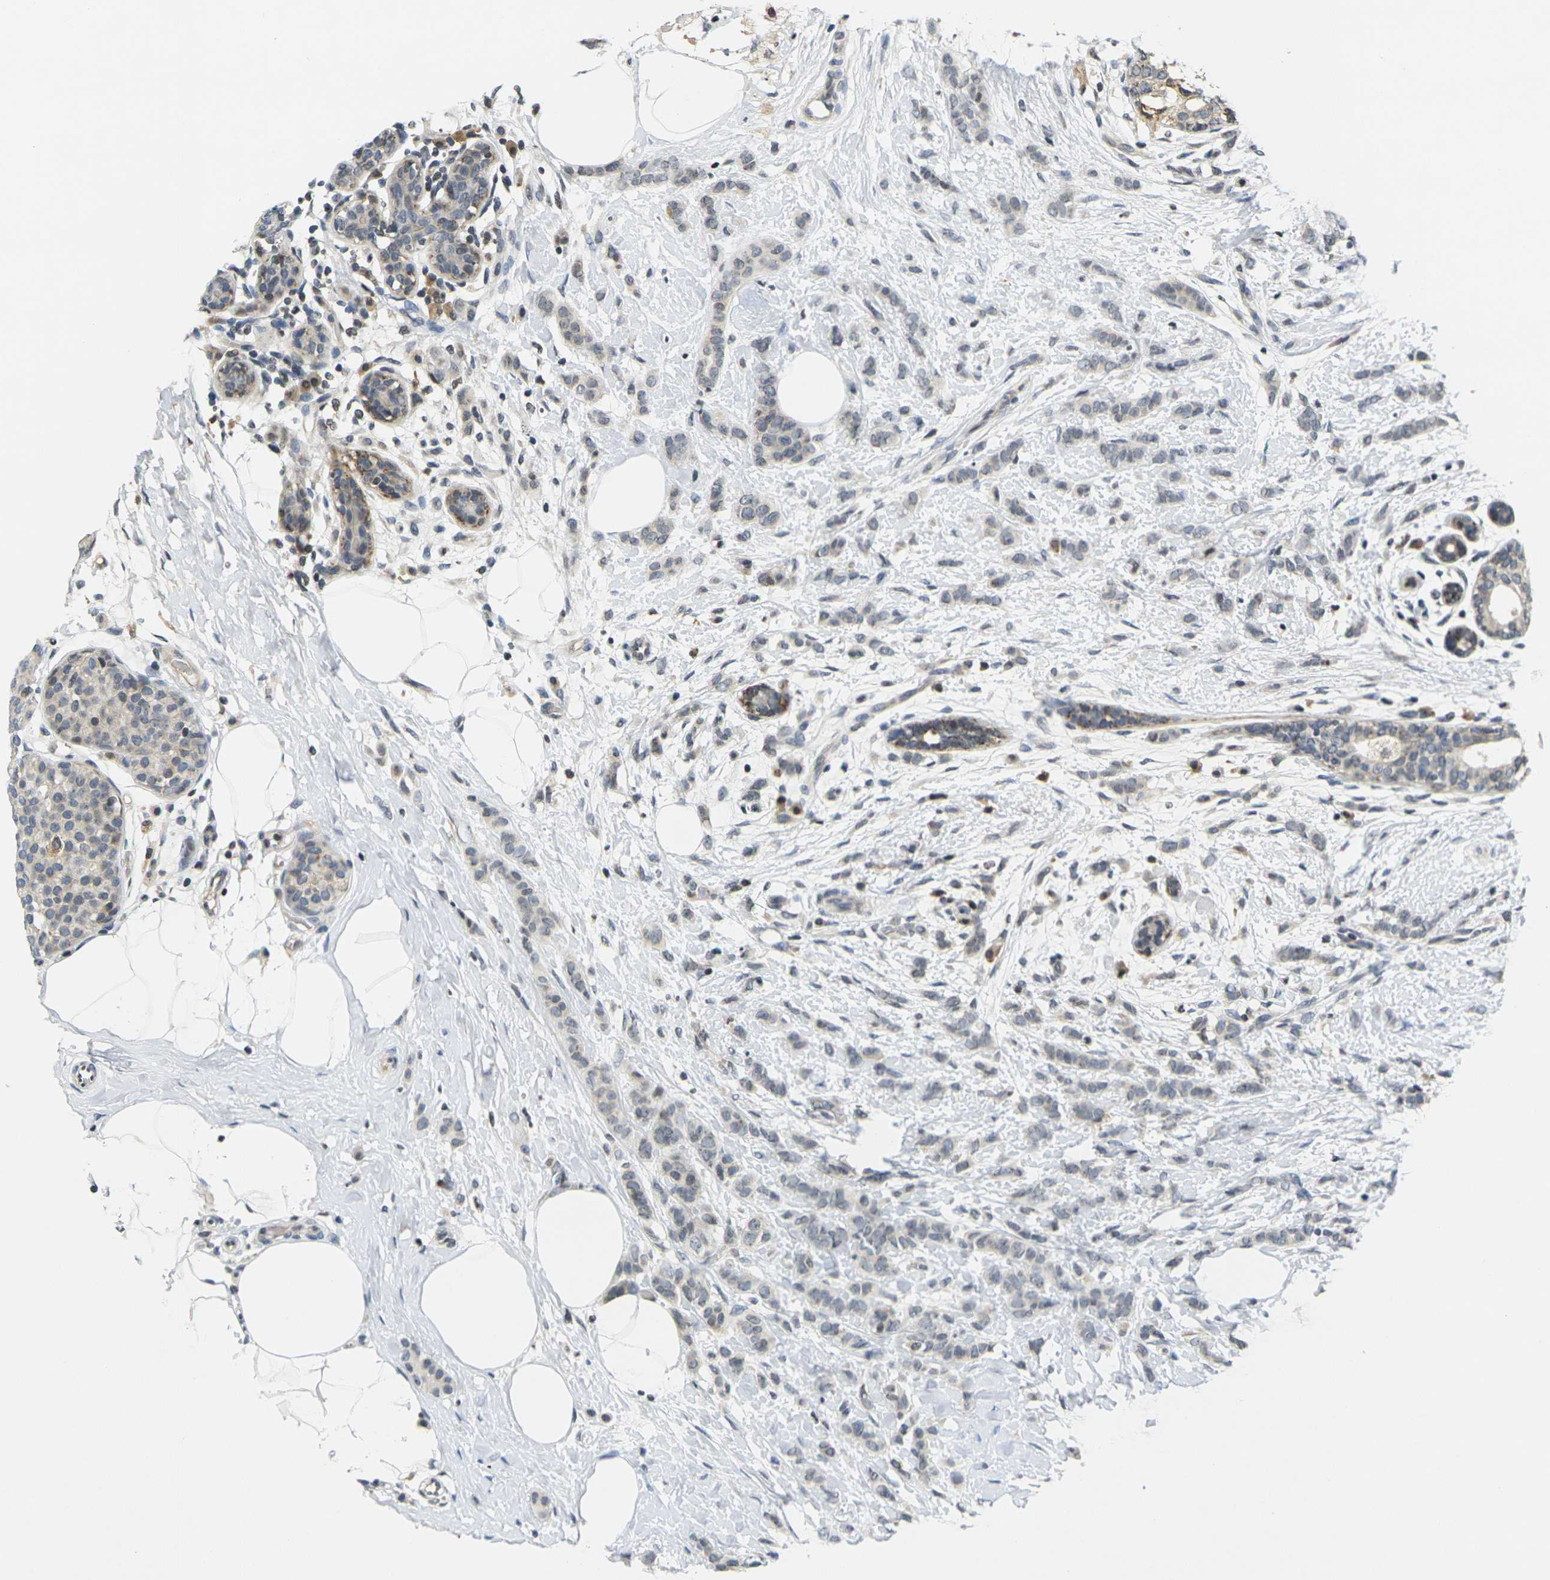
{"staining": {"intensity": "negative", "quantity": "none", "location": "none"}, "tissue": "breast cancer", "cell_type": "Tumor cells", "image_type": "cancer", "snomed": [{"axis": "morphology", "description": "Lobular carcinoma, in situ"}, {"axis": "morphology", "description": "Lobular carcinoma"}, {"axis": "topography", "description": "Breast"}], "caption": "Immunohistochemistry image of neoplastic tissue: breast lobular carcinoma in situ stained with DAB demonstrates no significant protein expression in tumor cells. Nuclei are stained in blue.", "gene": "C1QC", "patient": {"sex": "female", "age": 41}}